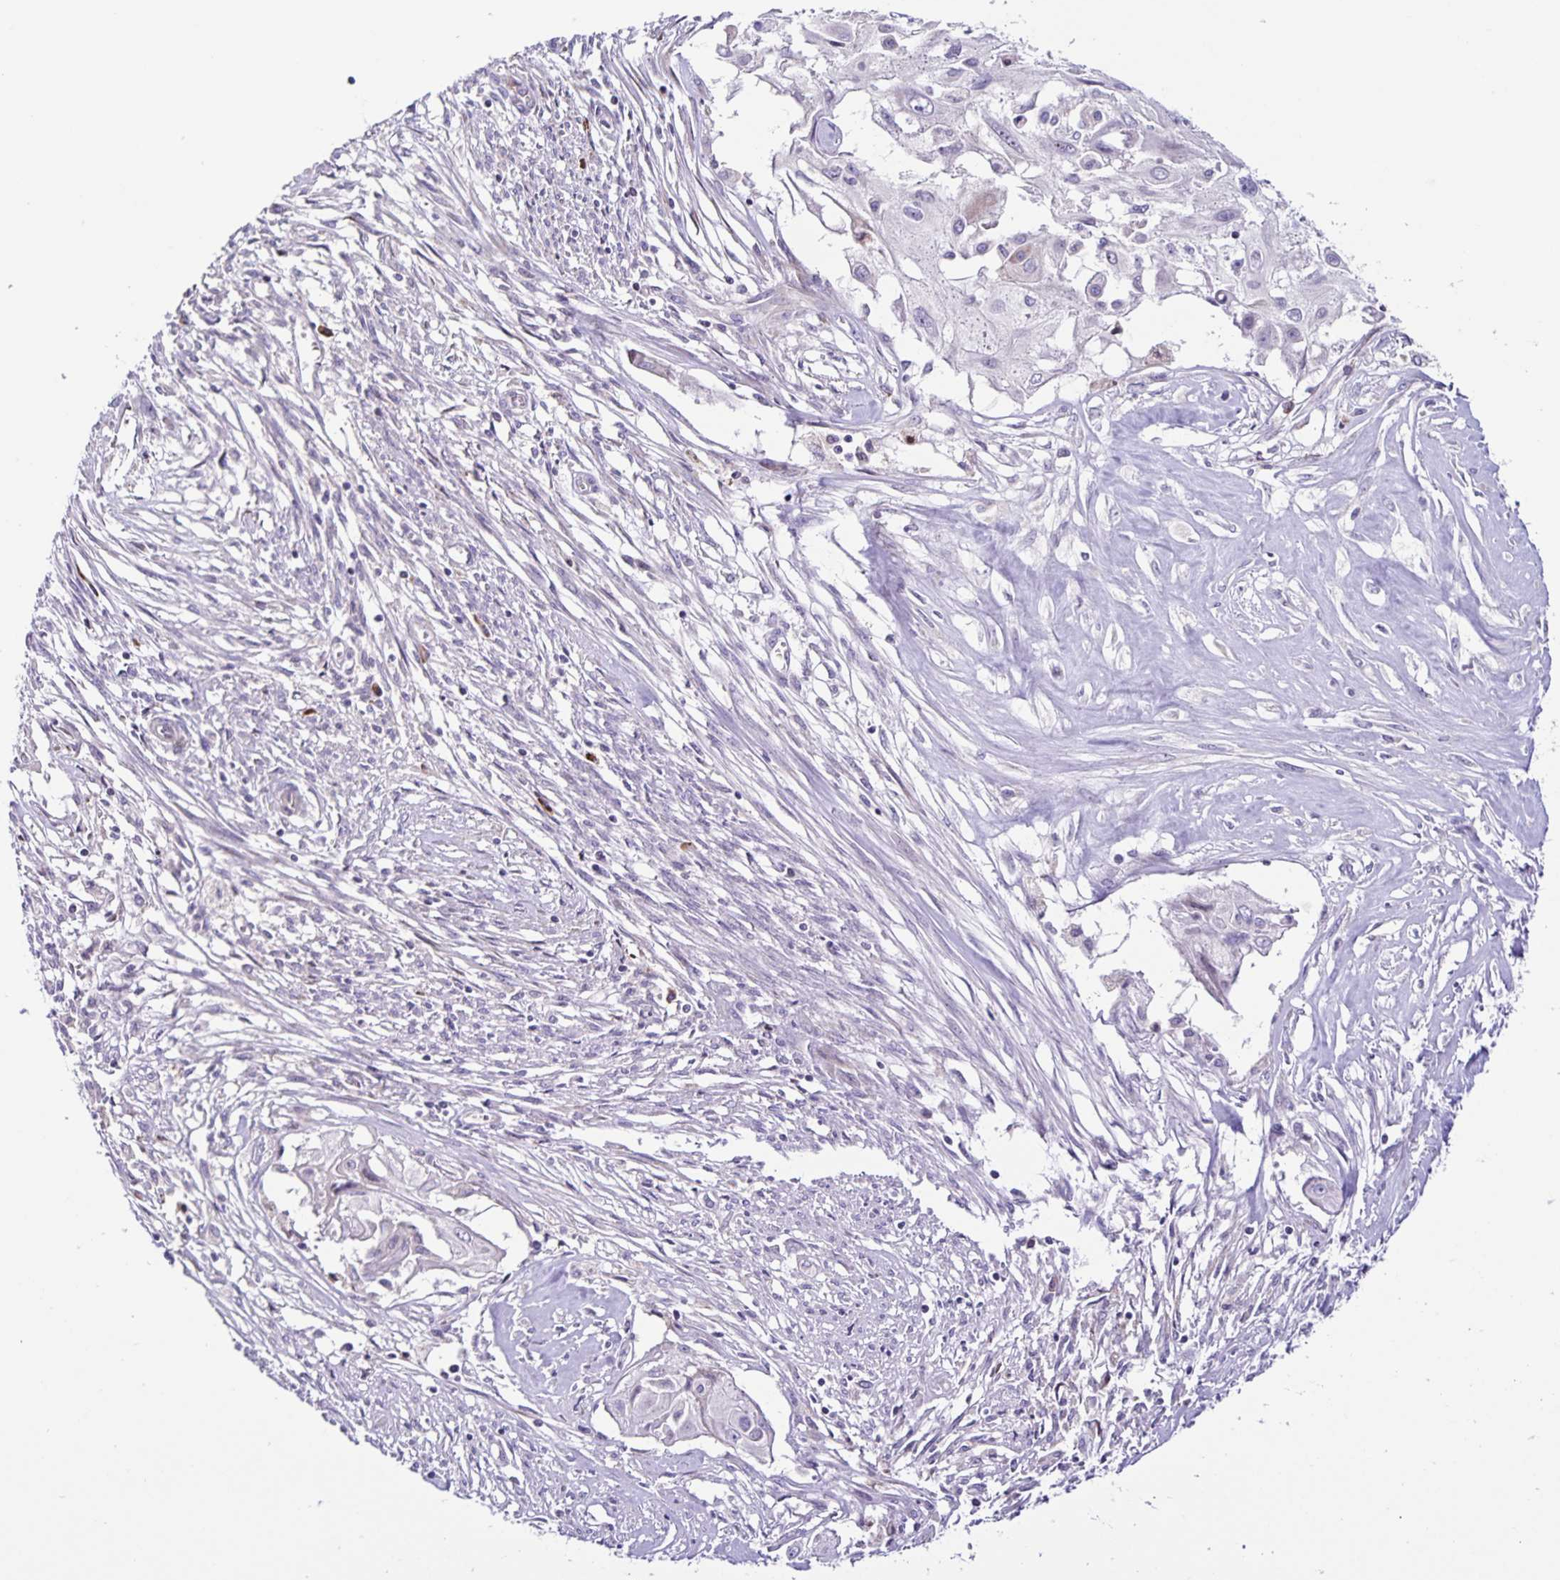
{"staining": {"intensity": "negative", "quantity": "none", "location": "none"}, "tissue": "cervical cancer", "cell_type": "Tumor cells", "image_type": "cancer", "snomed": [{"axis": "morphology", "description": "Squamous cell carcinoma, NOS"}, {"axis": "topography", "description": "Cervix"}], "caption": "DAB immunohistochemical staining of human squamous cell carcinoma (cervical) demonstrates no significant expression in tumor cells.", "gene": "RNFT2", "patient": {"sex": "female", "age": 49}}